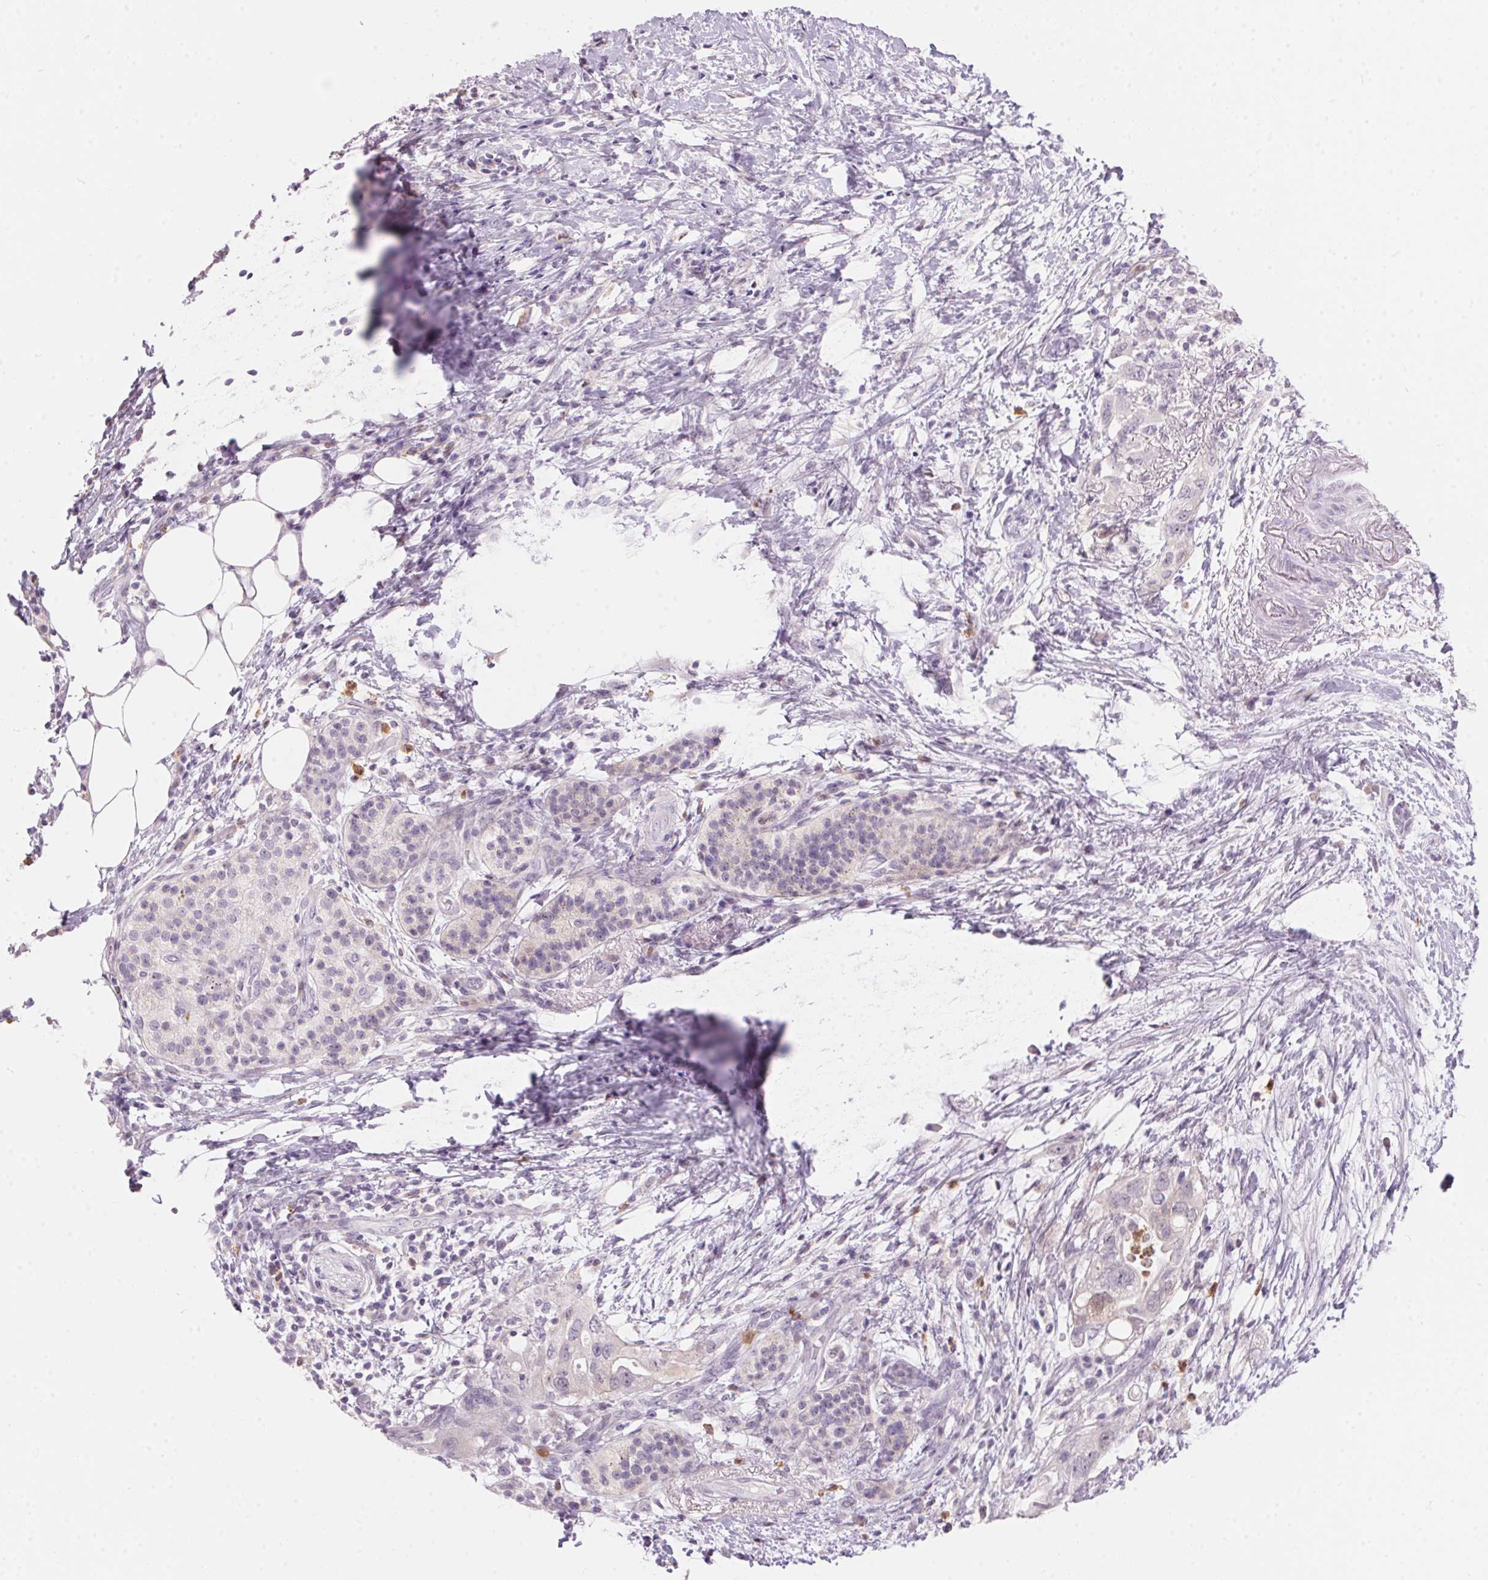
{"staining": {"intensity": "weak", "quantity": "<25%", "location": "nuclear"}, "tissue": "pancreatic cancer", "cell_type": "Tumor cells", "image_type": "cancer", "snomed": [{"axis": "morphology", "description": "Adenocarcinoma, NOS"}, {"axis": "topography", "description": "Pancreas"}], "caption": "This image is of adenocarcinoma (pancreatic) stained with immunohistochemistry to label a protein in brown with the nuclei are counter-stained blue. There is no staining in tumor cells.", "gene": "SERPINB1", "patient": {"sex": "female", "age": 72}}